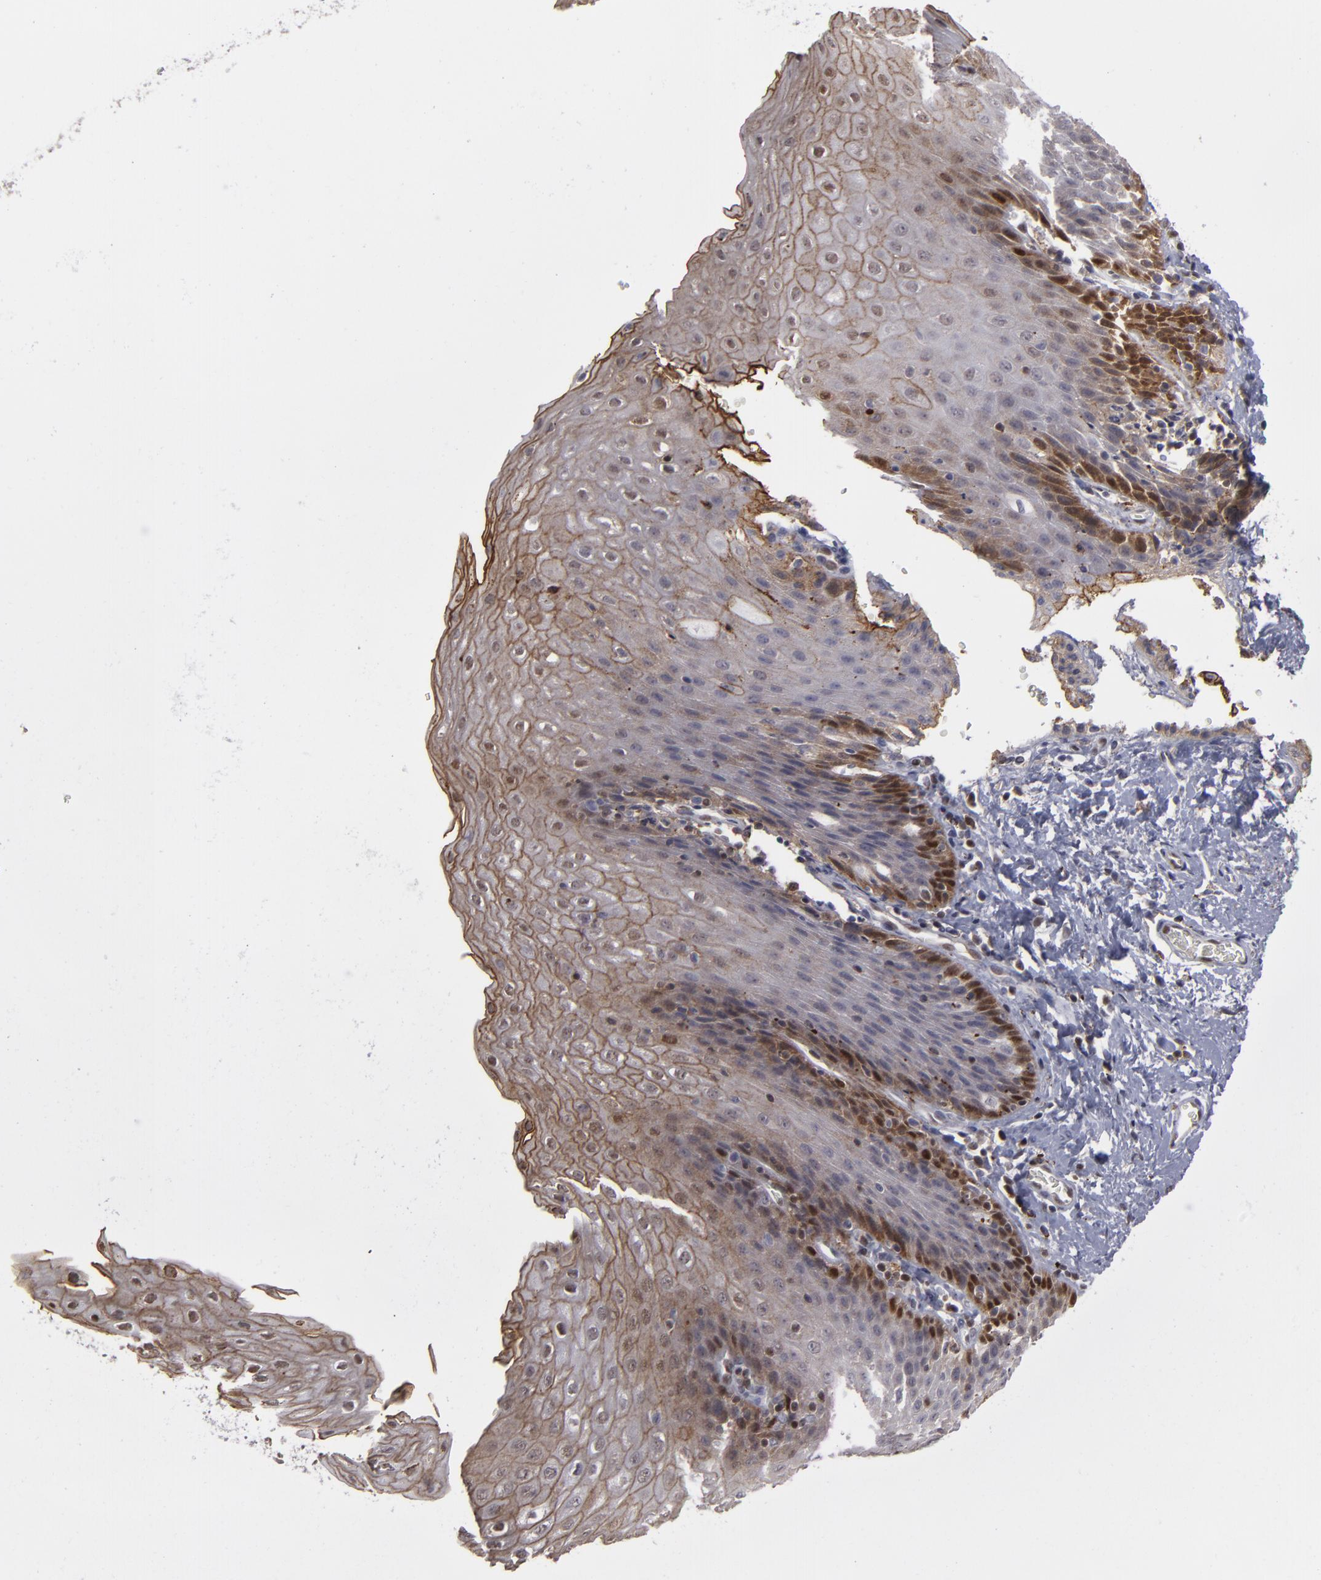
{"staining": {"intensity": "moderate", "quantity": "25%-75%", "location": "cytoplasmic/membranous,nuclear"}, "tissue": "esophagus", "cell_type": "Squamous epithelial cells", "image_type": "normal", "snomed": [{"axis": "morphology", "description": "Normal tissue, NOS"}, {"axis": "topography", "description": "Esophagus"}], "caption": "Human esophagus stained for a protein (brown) demonstrates moderate cytoplasmic/membranous,nuclear positive staining in approximately 25%-75% of squamous epithelial cells.", "gene": "GSR", "patient": {"sex": "female", "age": 61}}